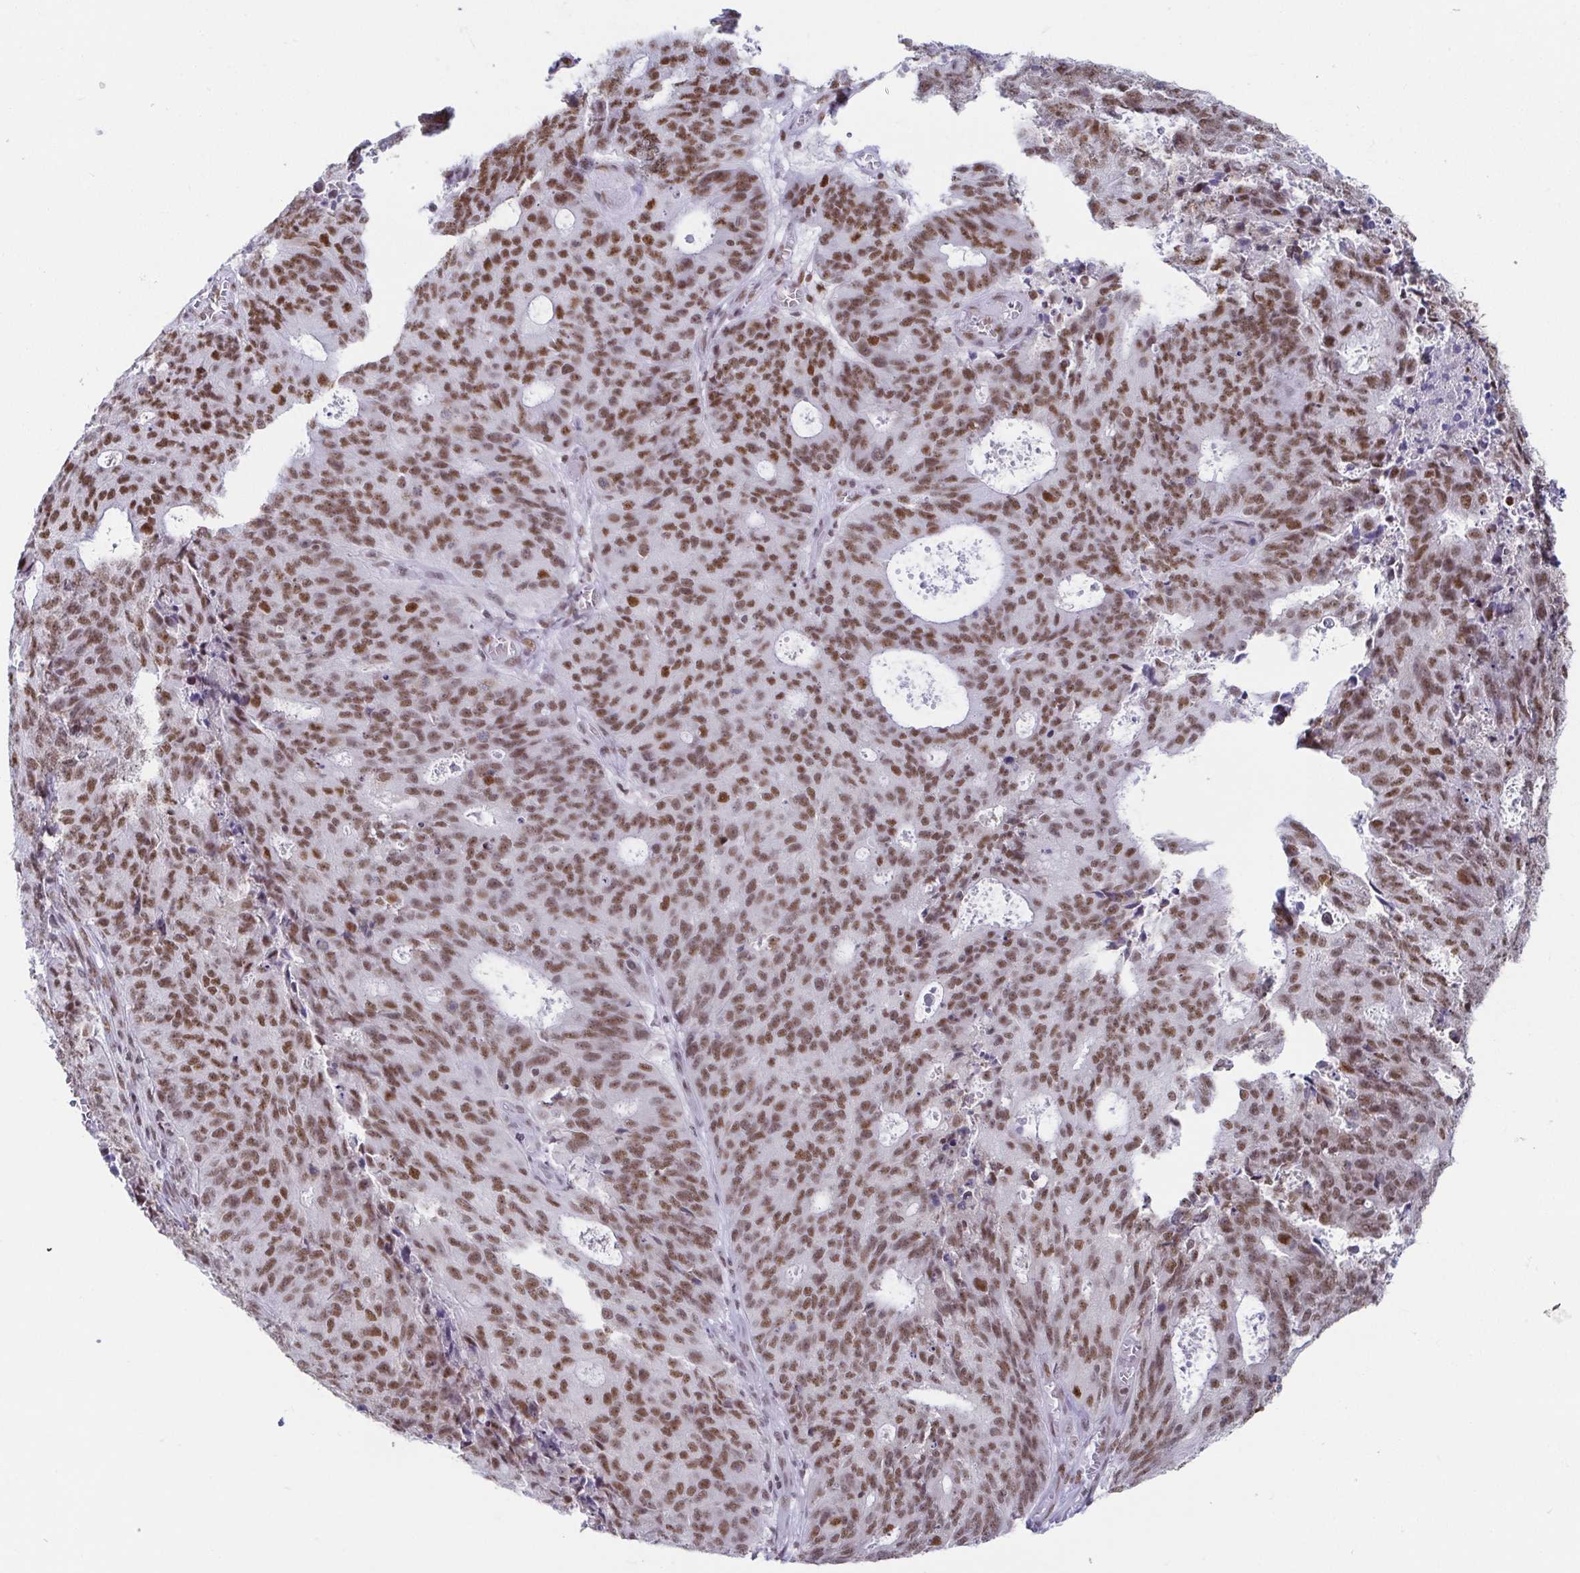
{"staining": {"intensity": "moderate", "quantity": ">75%", "location": "nuclear"}, "tissue": "endometrial cancer", "cell_type": "Tumor cells", "image_type": "cancer", "snomed": [{"axis": "morphology", "description": "Adenocarcinoma, NOS"}, {"axis": "topography", "description": "Endometrium"}], "caption": "Immunohistochemical staining of endometrial cancer shows medium levels of moderate nuclear staining in approximately >75% of tumor cells.", "gene": "EWSR1", "patient": {"sex": "female", "age": 82}}